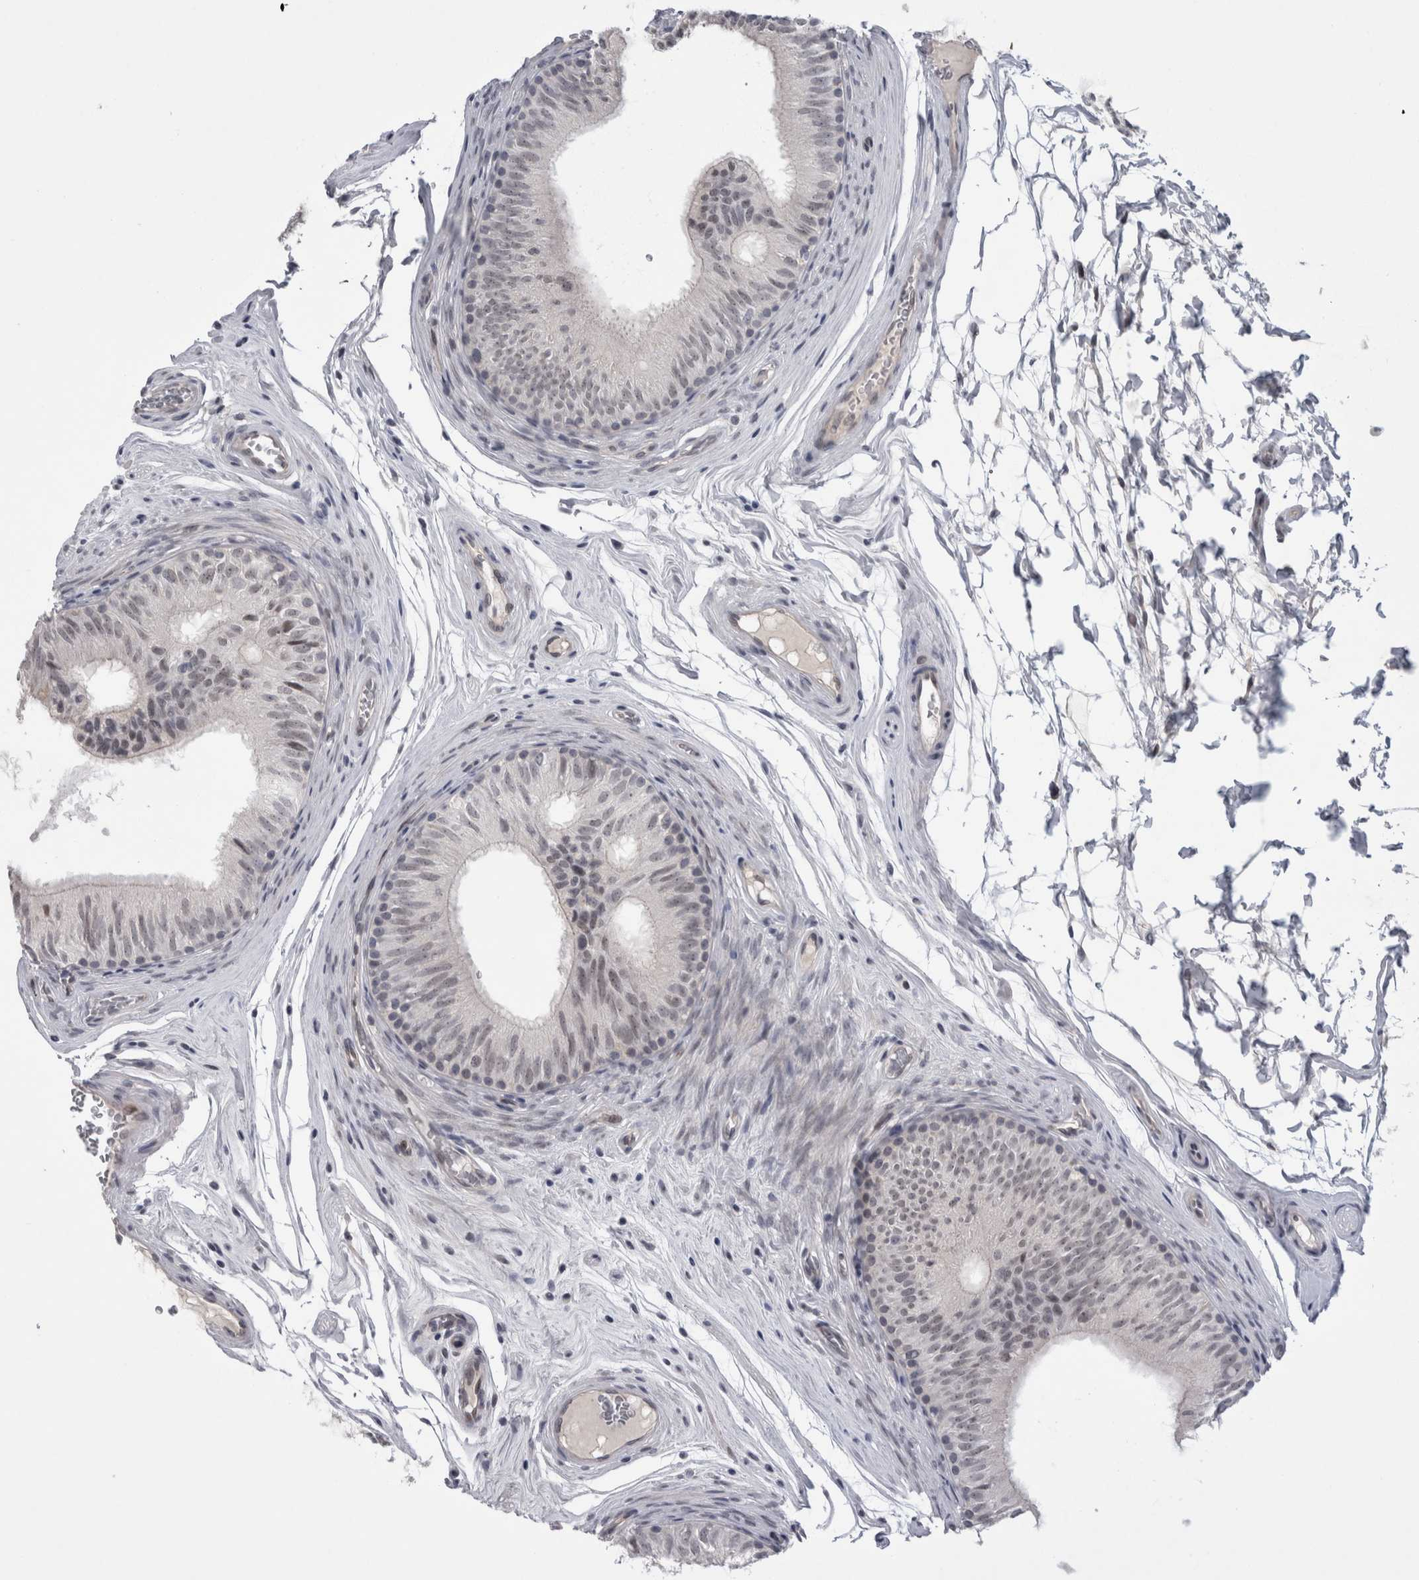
{"staining": {"intensity": "negative", "quantity": "none", "location": "none"}, "tissue": "epididymis", "cell_type": "Glandular cells", "image_type": "normal", "snomed": [{"axis": "morphology", "description": "Normal tissue, NOS"}, {"axis": "topography", "description": "Epididymis"}], "caption": "A micrograph of human epididymis is negative for staining in glandular cells. (Immunohistochemistry, brightfield microscopy, high magnification).", "gene": "KIF18B", "patient": {"sex": "male", "age": 36}}